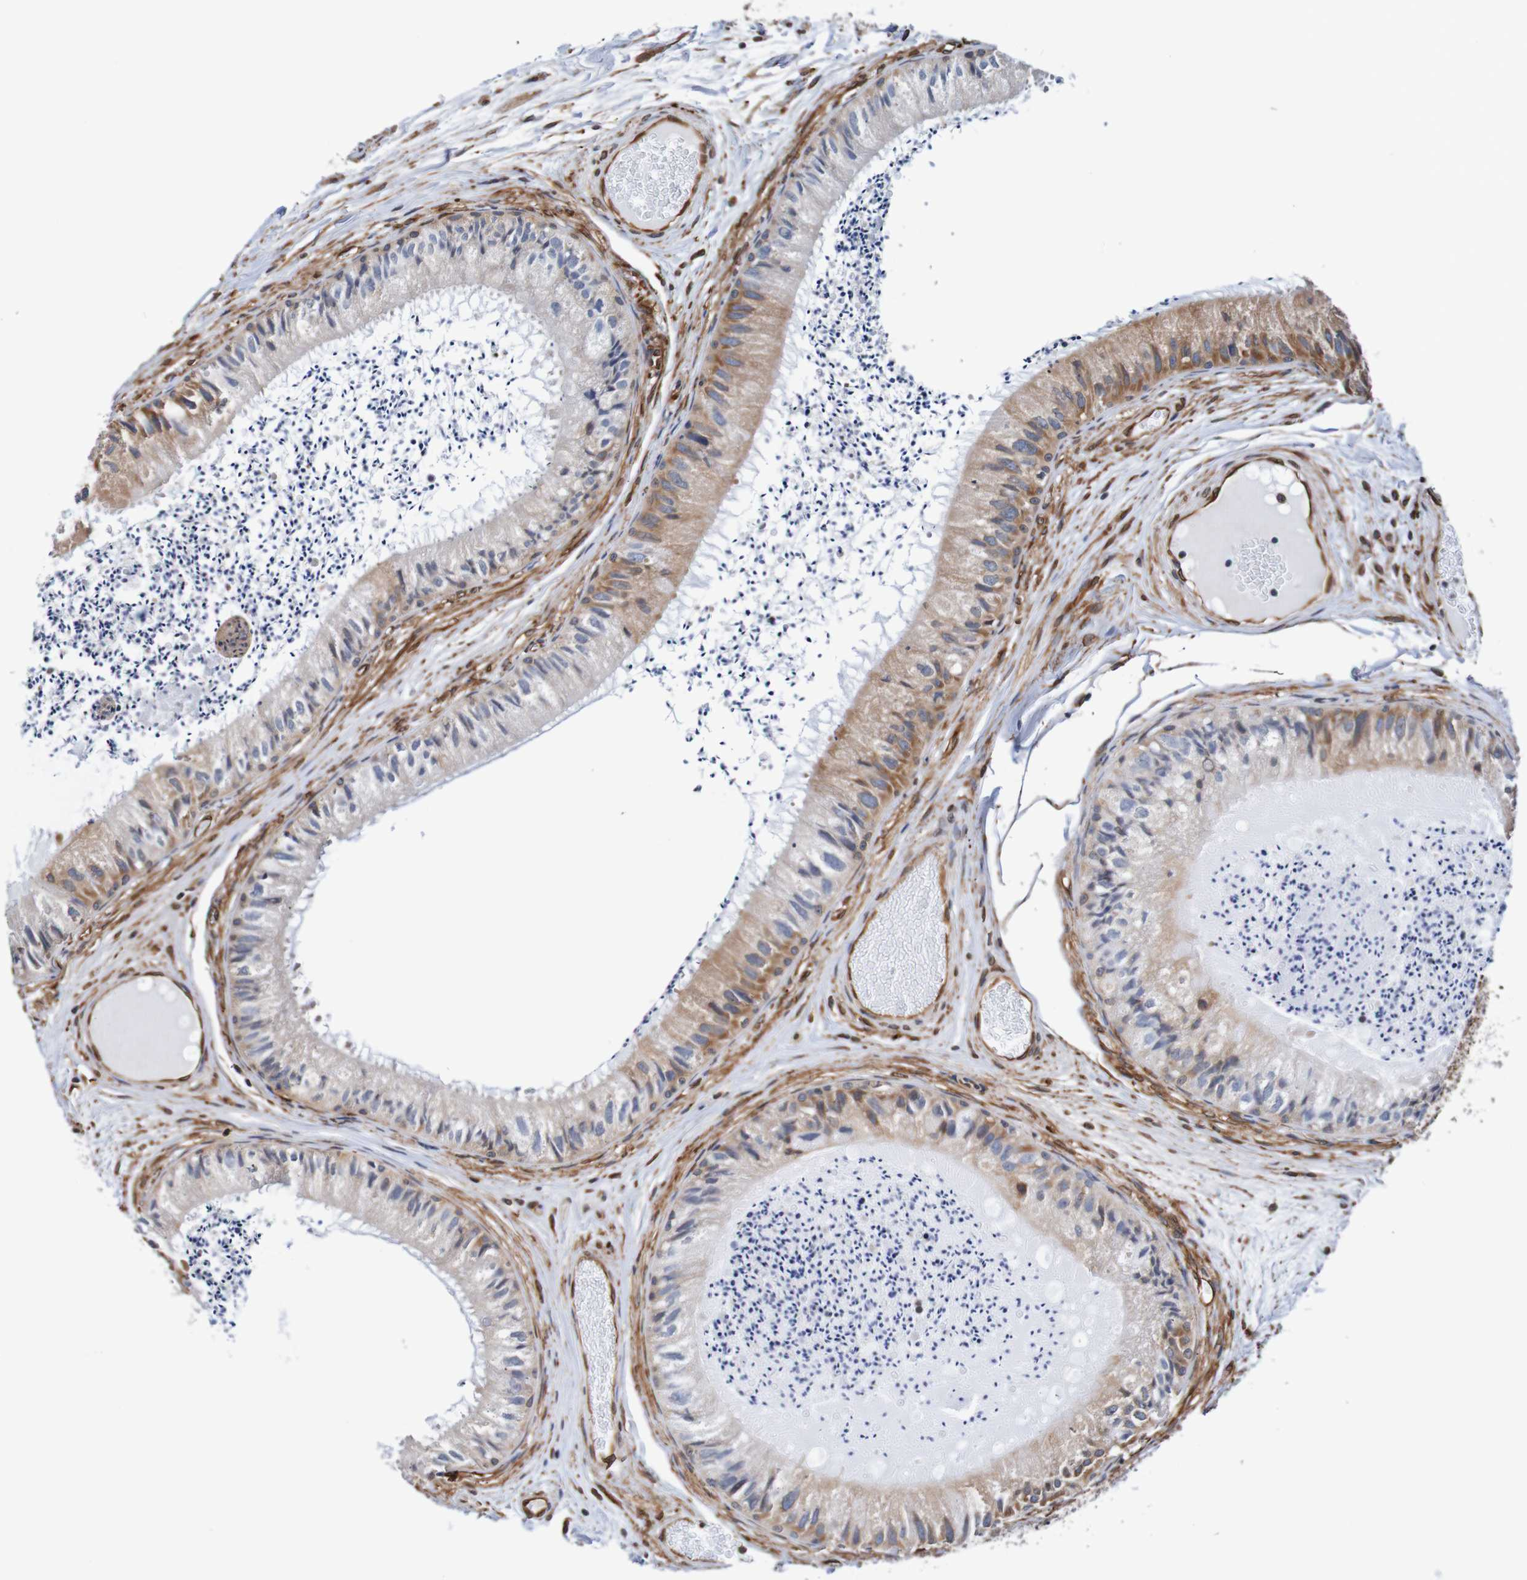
{"staining": {"intensity": "strong", "quantity": "25%-75%", "location": "cytoplasmic/membranous"}, "tissue": "epididymis", "cell_type": "Glandular cells", "image_type": "normal", "snomed": [{"axis": "morphology", "description": "Normal tissue, NOS"}, {"axis": "topography", "description": "Epididymis"}], "caption": "Immunohistochemistry histopathology image of unremarkable epididymis: human epididymis stained using immunohistochemistry (IHC) reveals high levels of strong protein expression localized specifically in the cytoplasmic/membranous of glandular cells, appearing as a cytoplasmic/membranous brown color.", "gene": "TMEM109", "patient": {"sex": "male", "age": 31}}